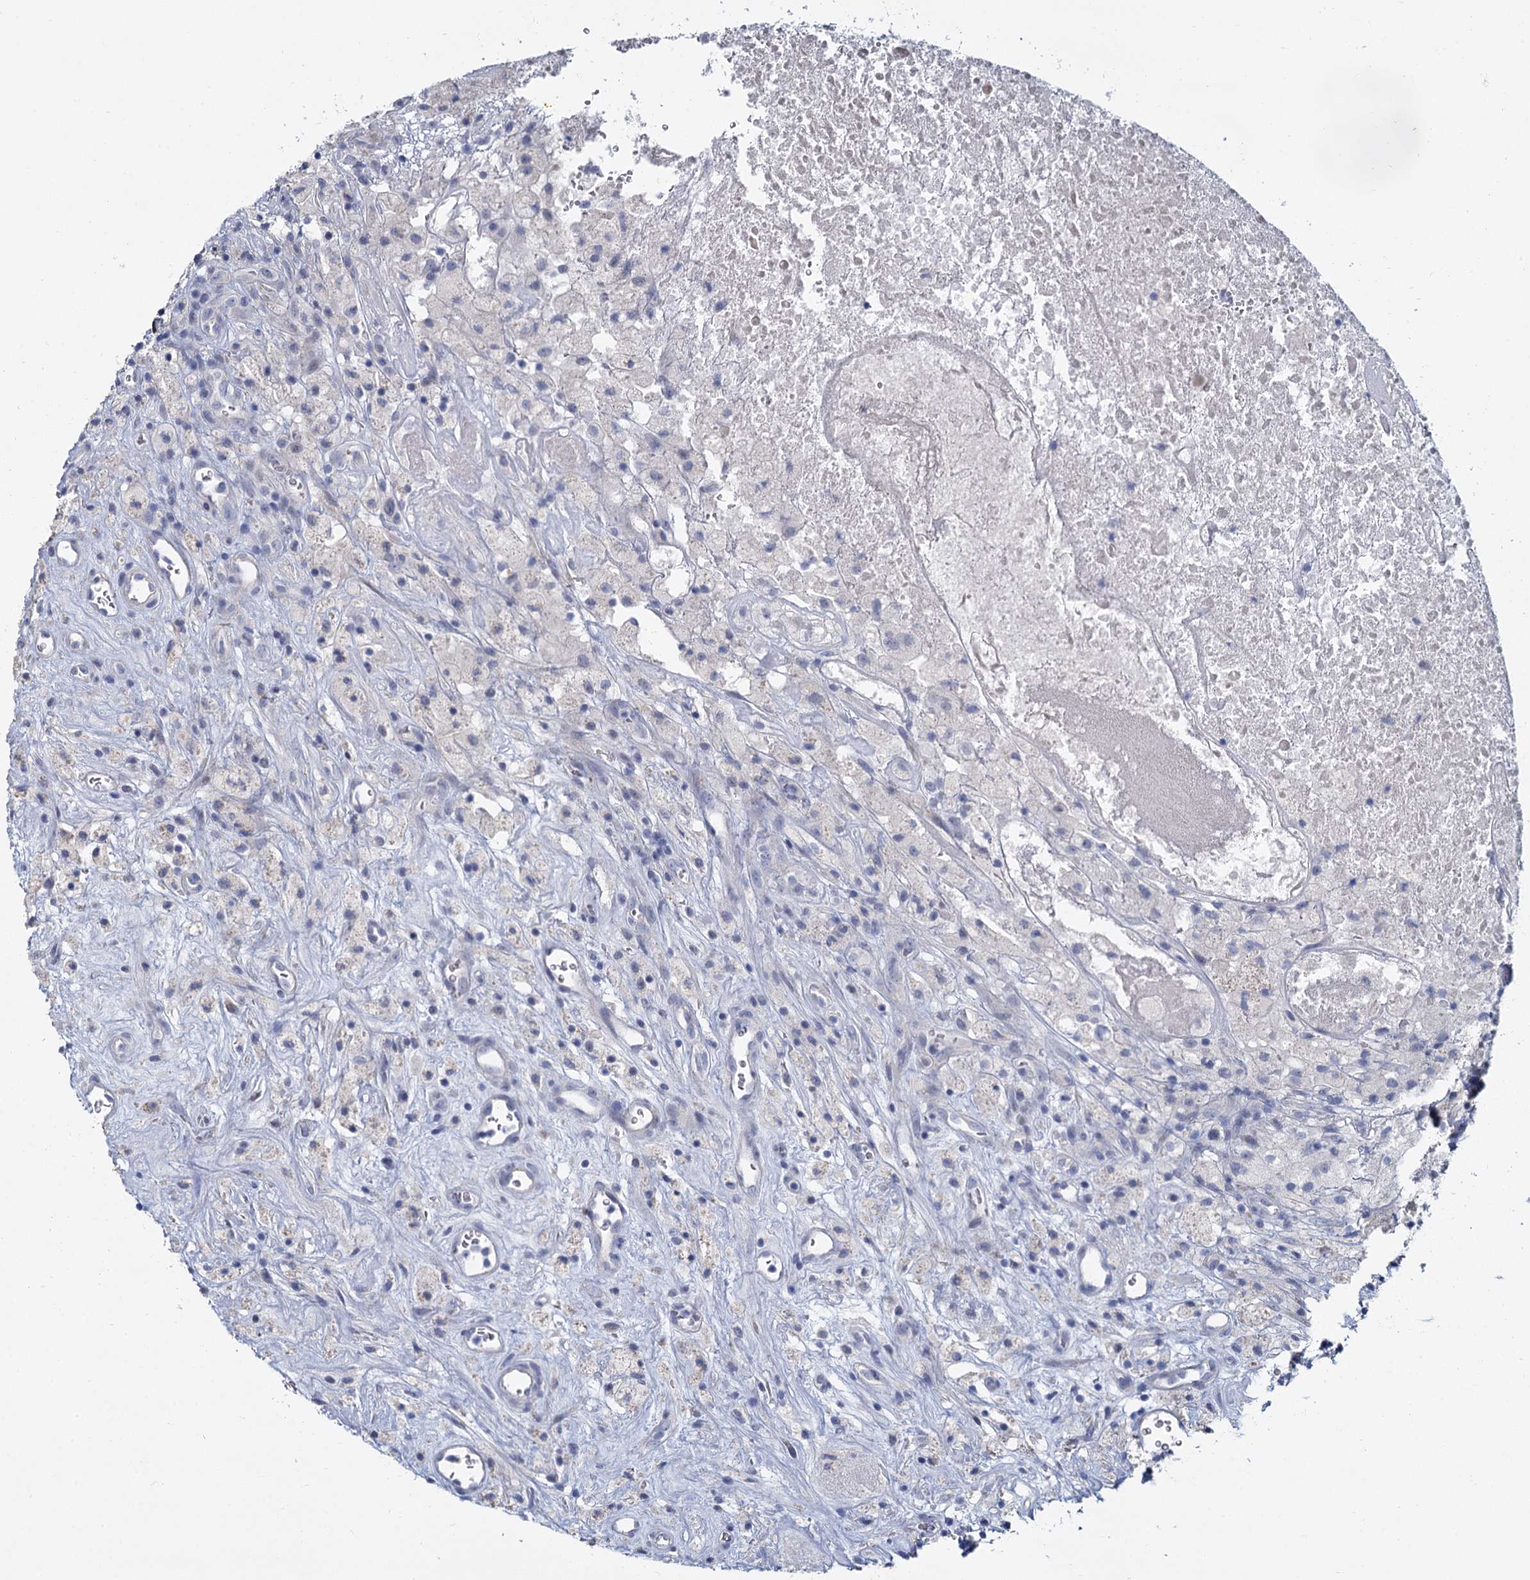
{"staining": {"intensity": "negative", "quantity": "none", "location": "none"}, "tissue": "glioma", "cell_type": "Tumor cells", "image_type": "cancer", "snomed": [{"axis": "morphology", "description": "Glioma, malignant, High grade"}, {"axis": "topography", "description": "Brain"}], "caption": "An image of glioma stained for a protein exhibits no brown staining in tumor cells. (DAB (3,3'-diaminobenzidine) immunohistochemistry (IHC) visualized using brightfield microscopy, high magnification).", "gene": "ACRBP", "patient": {"sex": "male", "age": 76}}